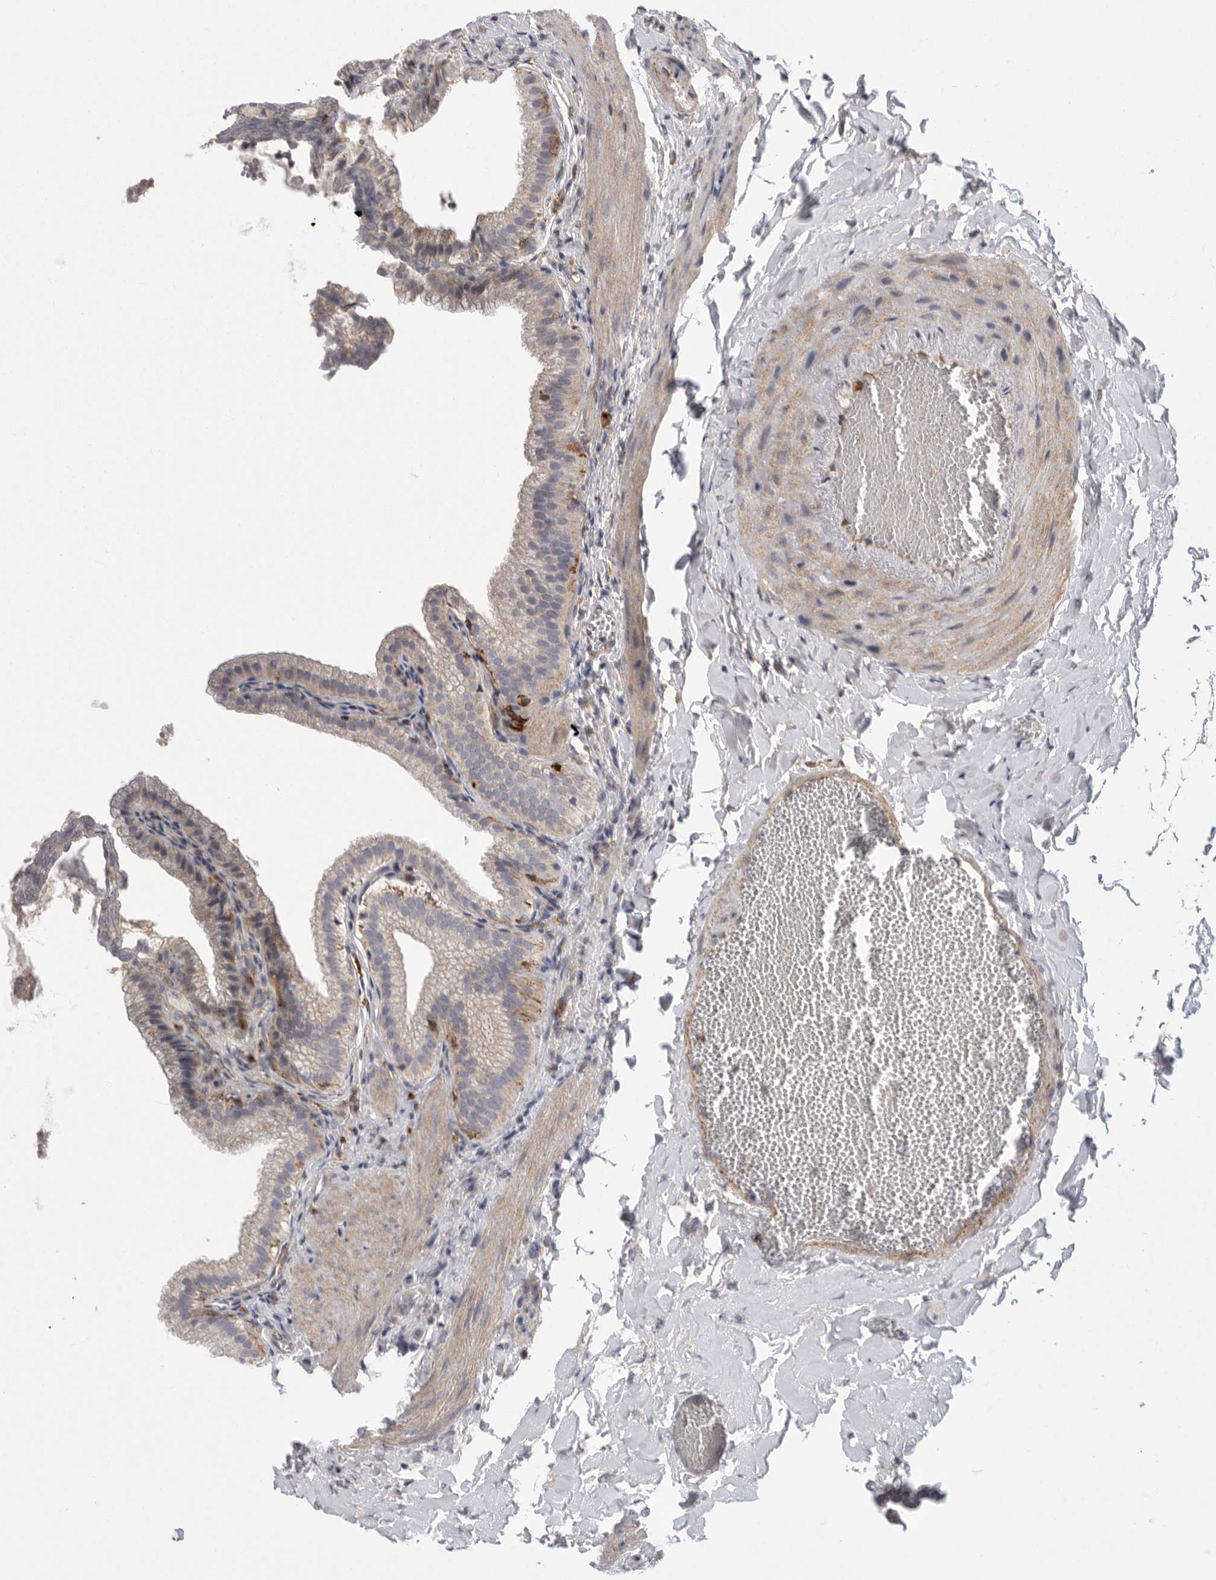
{"staining": {"intensity": "moderate", "quantity": "<25%", "location": "cytoplasmic/membranous"}, "tissue": "gallbladder", "cell_type": "Glandular cells", "image_type": "normal", "snomed": [{"axis": "morphology", "description": "Normal tissue, NOS"}, {"axis": "topography", "description": "Gallbladder"}], "caption": "Immunohistochemical staining of normal gallbladder exhibits <25% levels of moderate cytoplasmic/membranous protein positivity in approximately <25% of glandular cells.", "gene": "SIGLEC10", "patient": {"sex": "male", "age": 38}}